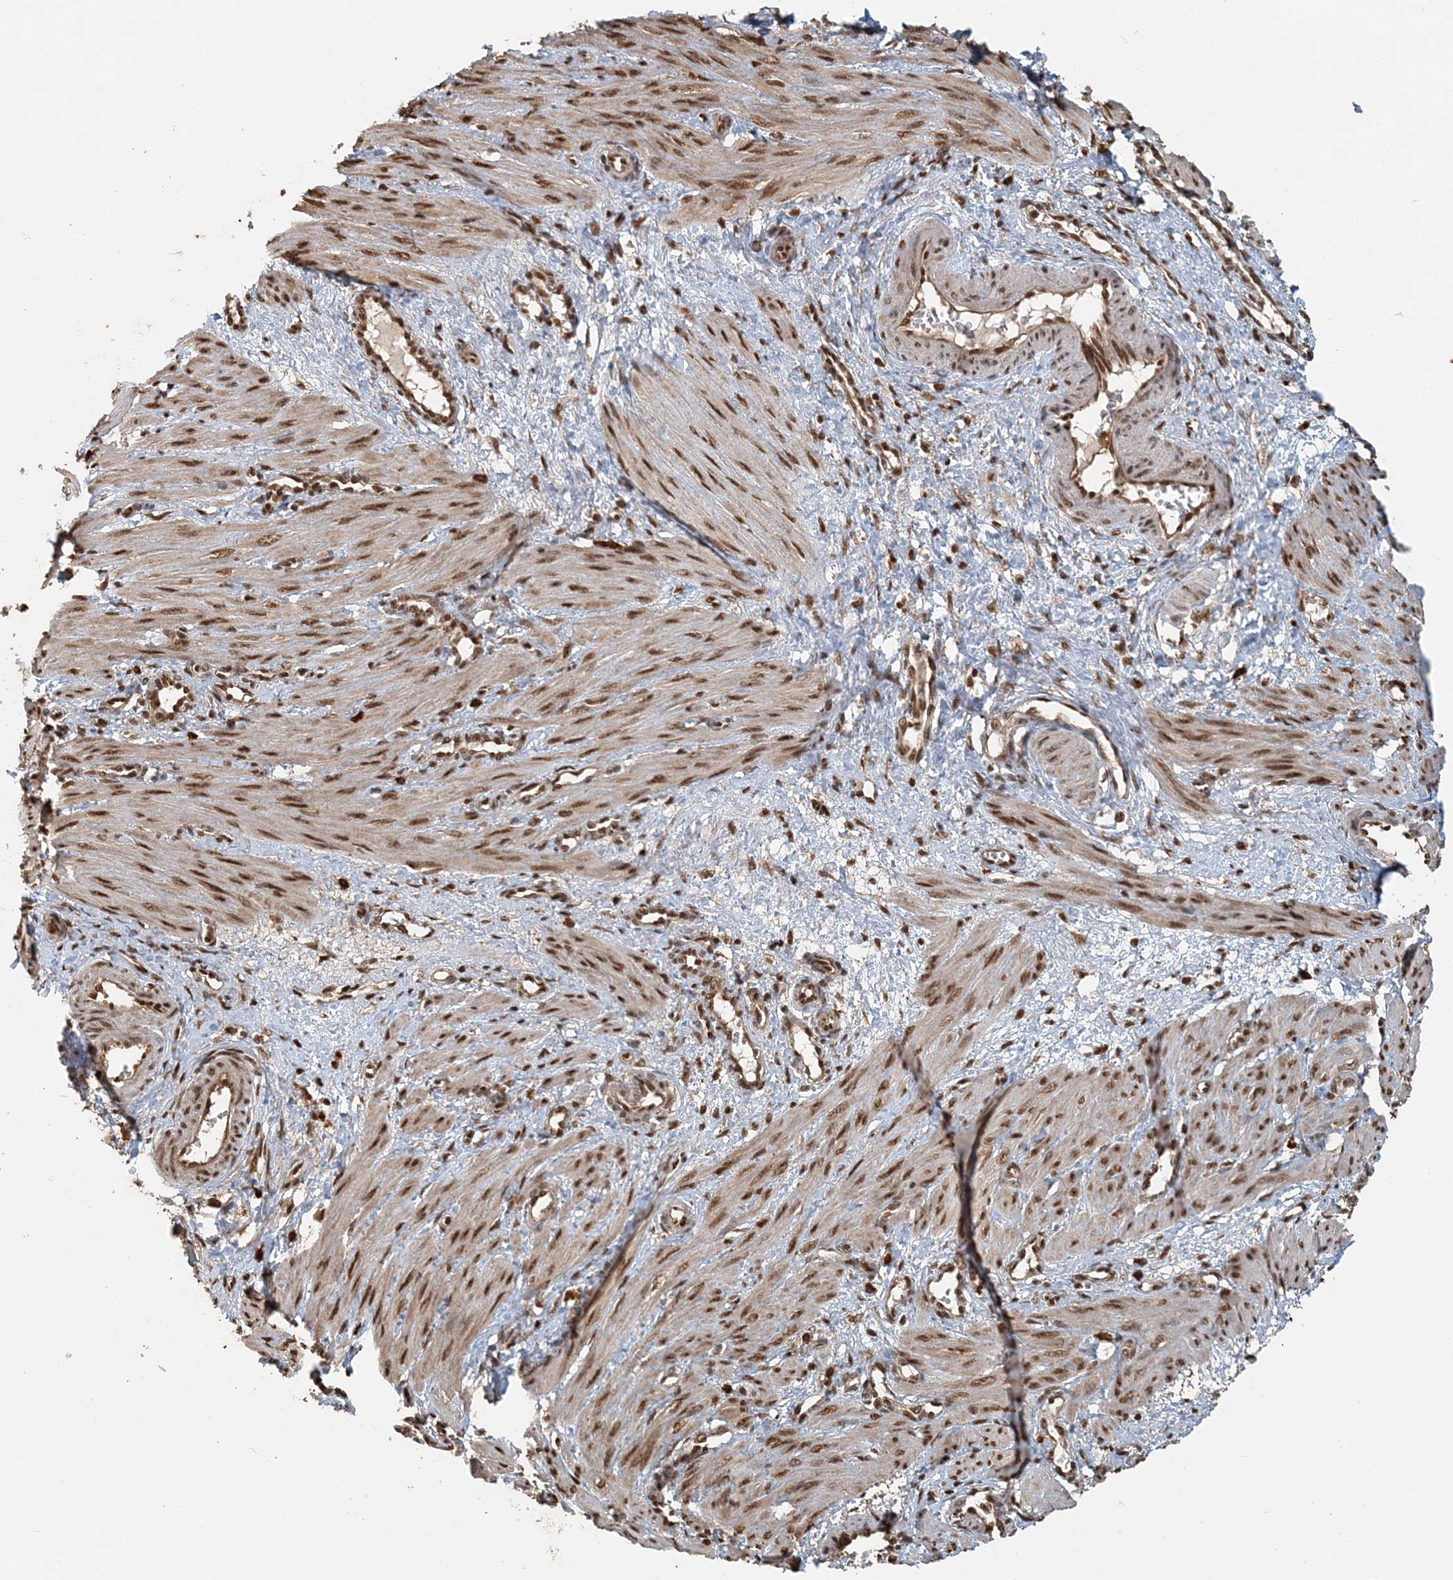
{"staining": {"intensity": "moderate", "quantity": ">75%", "location": "nuclear"}, "tissue": "smooth muscle", "cell_type": "Smooth muscle cells", "image_type": "normal", "snomed": [{"axis": "morphology", "description": "Normal tissue, NOS"}, {"axis": "topography", "description": "Endometrium"}], "caption": "A brown stain shows moderate nuclear positivity of a protein in smooth muscle cells of normal smooth muscle.", "gene": "ARHGAP35", "patient": {"sex": "female", "age": 33}}